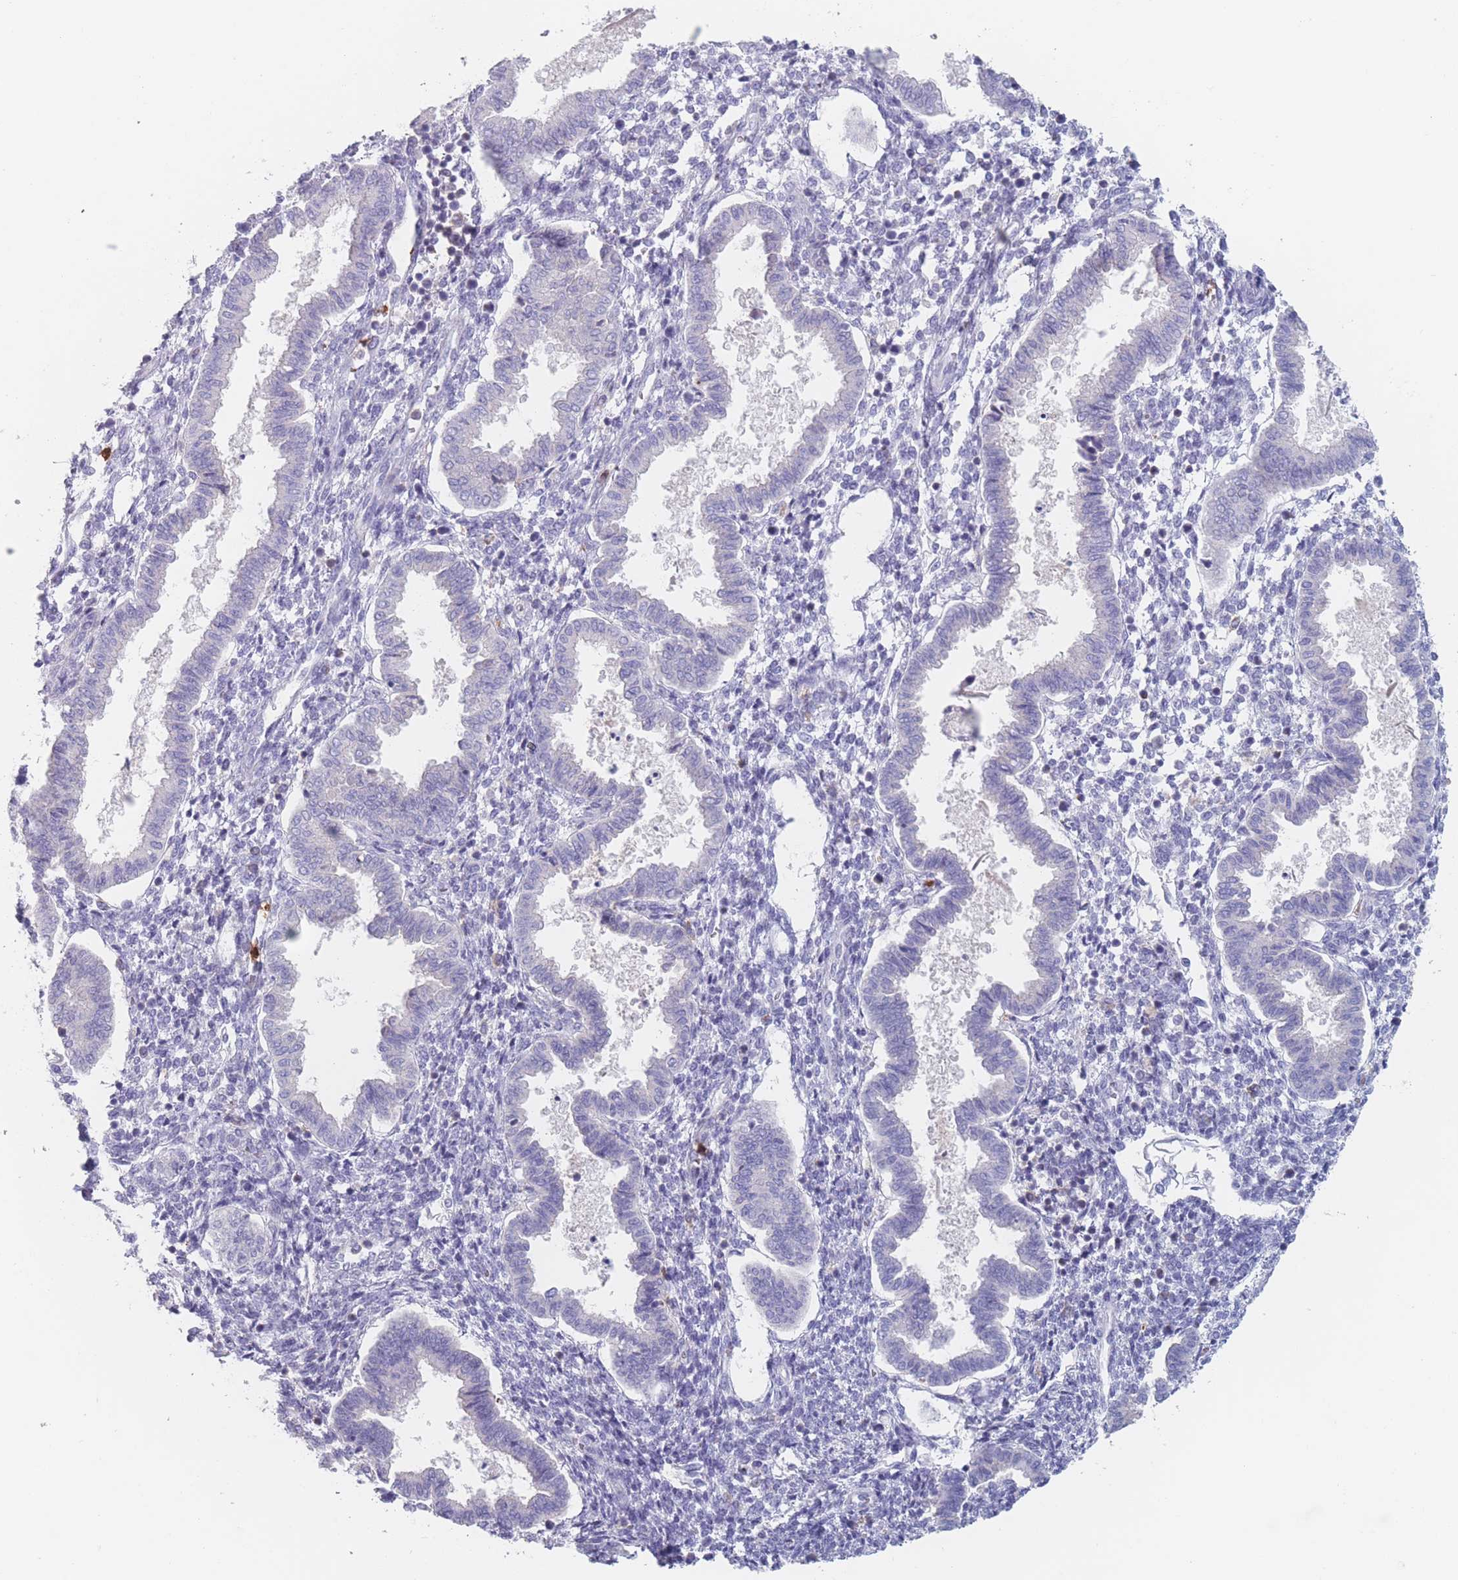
{"staining": {"intensity": "negative", "quantity": "none", "location": "none"}, "tissue": "endometrium", "cell_type": "Cells in endometrial stroma", "image_type": "normal", "snomed": [{"axis": "morphology", "description": "Normal tissue, NOS"}, {"axis": "topography", "description": "Endometrium"}], "caption": "Immunohistochemical staining of benign endometrium reveals no significant staining in cells in endometrial stroma.", "gene": "ATP1A3", "patient": {"sex": "female", "age": 24}}